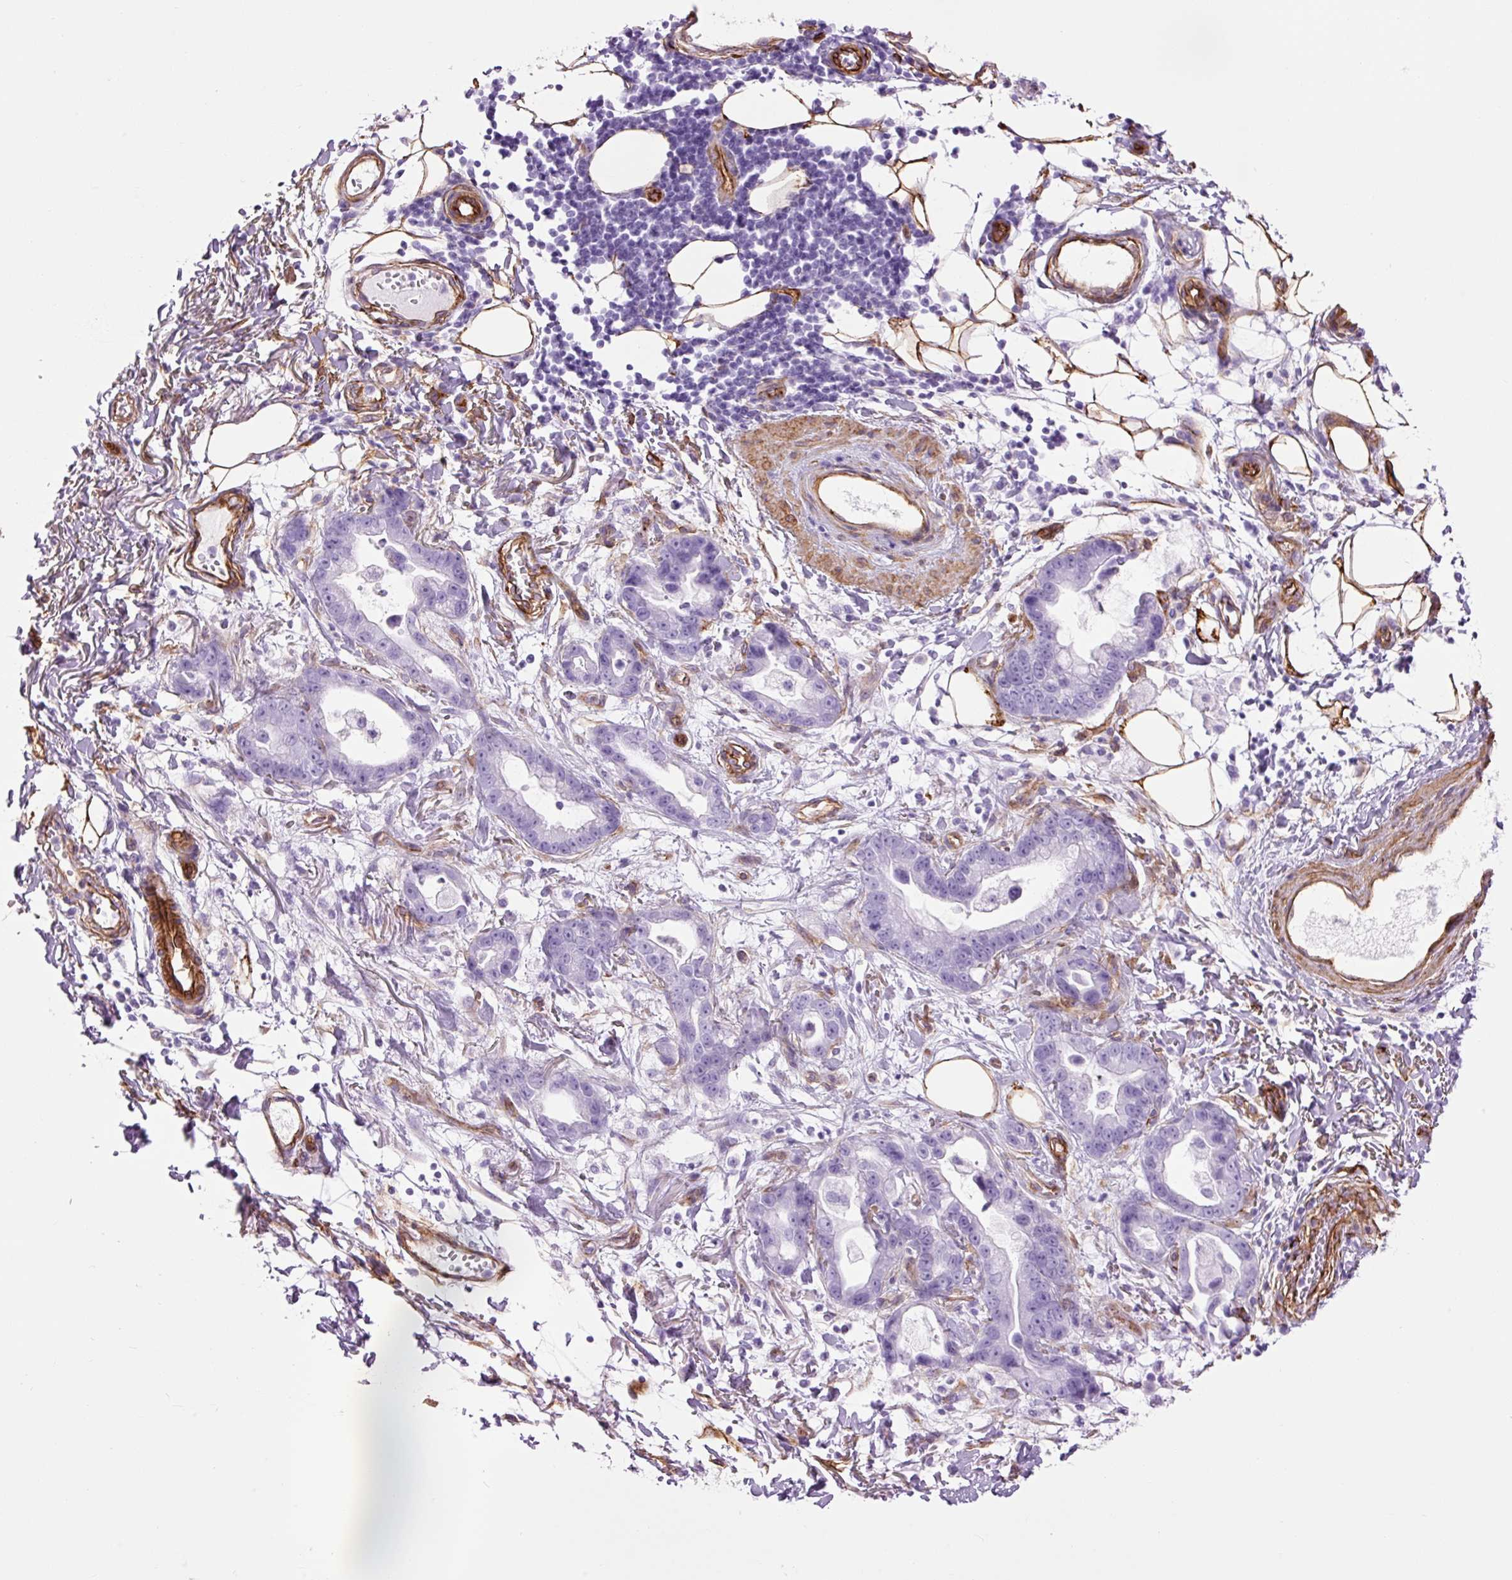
{"staining": {"intensity": "negative", "quantity": "none", "location": "none"}, "tissue": "stomach cancer", "cell_type": "Tumor cells", "image_type": "cancer", "snomed": [{"axis": "morphology", "description": "Adenocarcinoma, NOS"}, {"axis": "topography", "description": "Stomach"}], "caption": "An immunohistochemistry (IHC) image of stomach cancer is shown. There is no staining in tumor cells of stomach cancer.", "gene": "CAV1", "patient": {"sex": "male", "age": 55}}